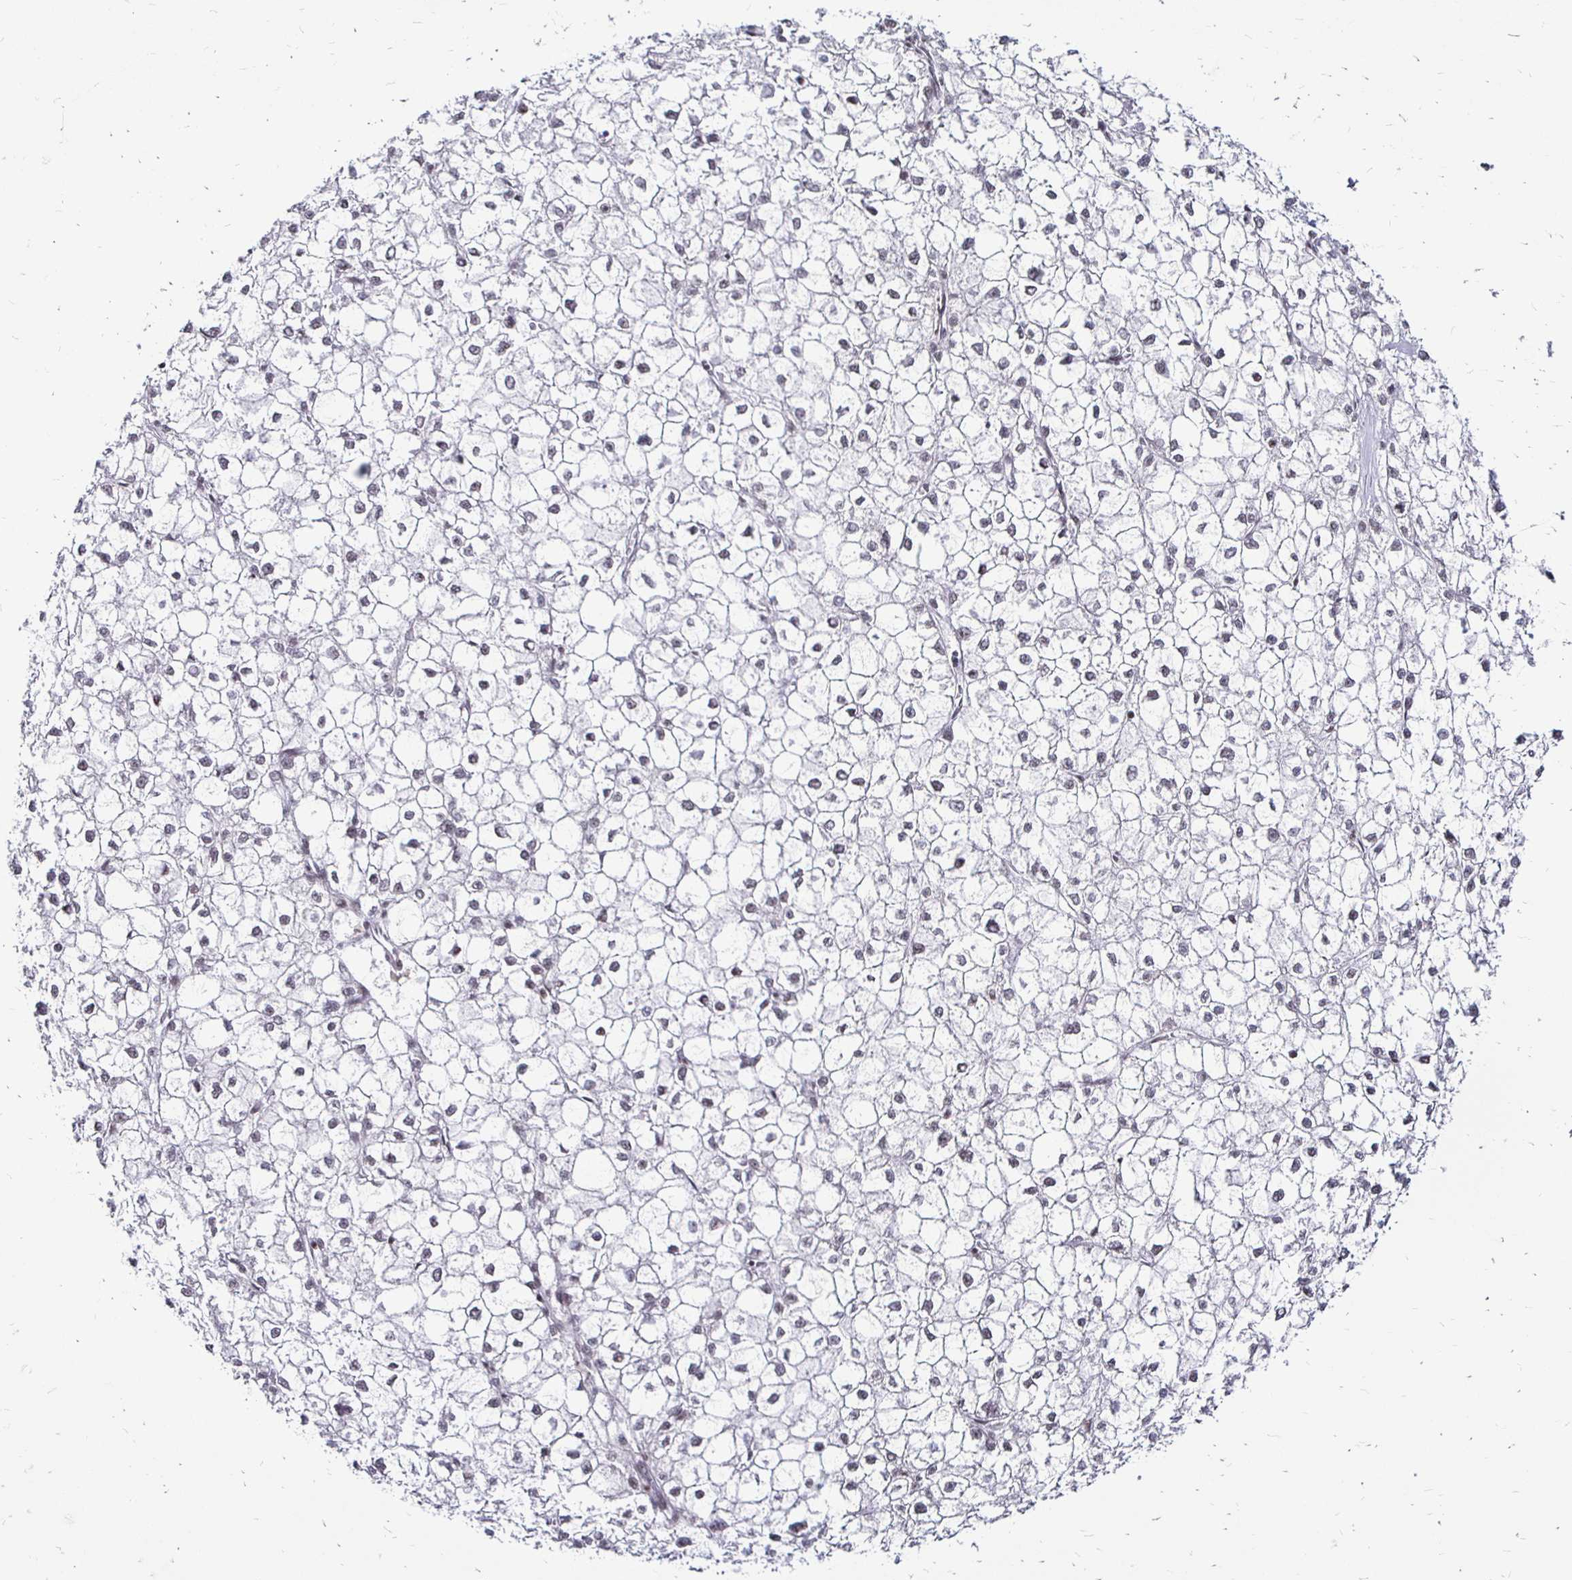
{"staining": {"intensity": "weak", "quantity": "<25%", "location": "nuclear"}, "tissue": "liver cancer", "cell_type": "Tumor cells", "image_type": "cancer", "snomed": [{"axis": "morphology", "description": "Carcinoma, Hepatocellular, NOS"}, {"axis": "topography", "description": "Liver"}], "caption": "There is no significant expression in tumor cells of liver hepatocellular carcinoma.", "gene": "SIN3A", "patient": {"sex": "female", "age": 43}}